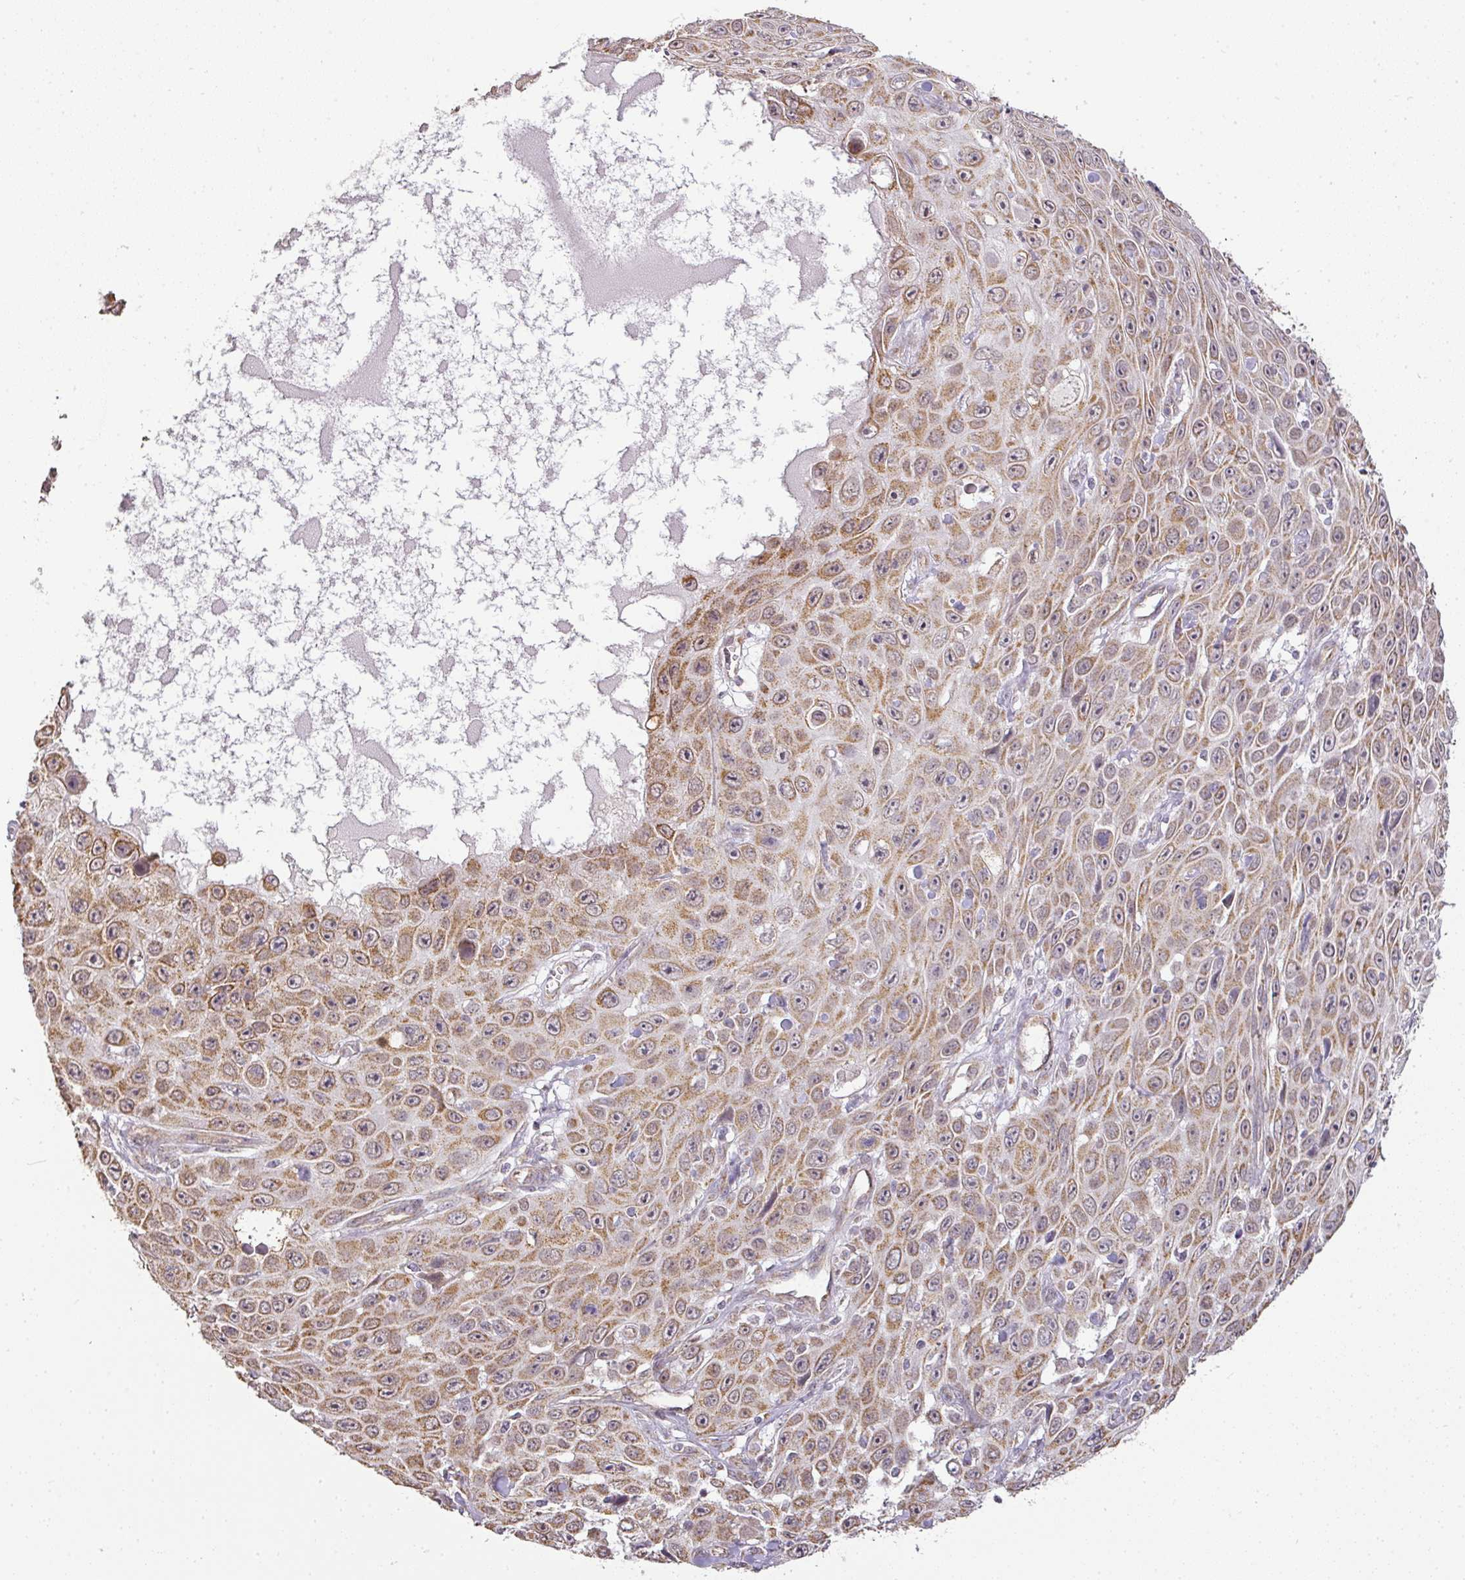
{"staining": {"intensity": "moderate", "quantity": ">75%", "location": "cytoplasmic/membranous"}, "tissue": "skin cancer", "cell_type": "Tumor cells", "image_type": "cancer", "snomed": [{"axis": "morphology", "description": "Squamous cell carcinoma, NOS"}, {"axis": "topography", "description": "Skin"}], "caption": "Human skin cancer (squamous cell carcinoma) stained with a brown dye exhibits moderate cytoplasmic/membranous positive positivity in approximately >75% of tumor cells.", "gene": "MYOM2", "patient": {"sex": "male", "age": 82}}